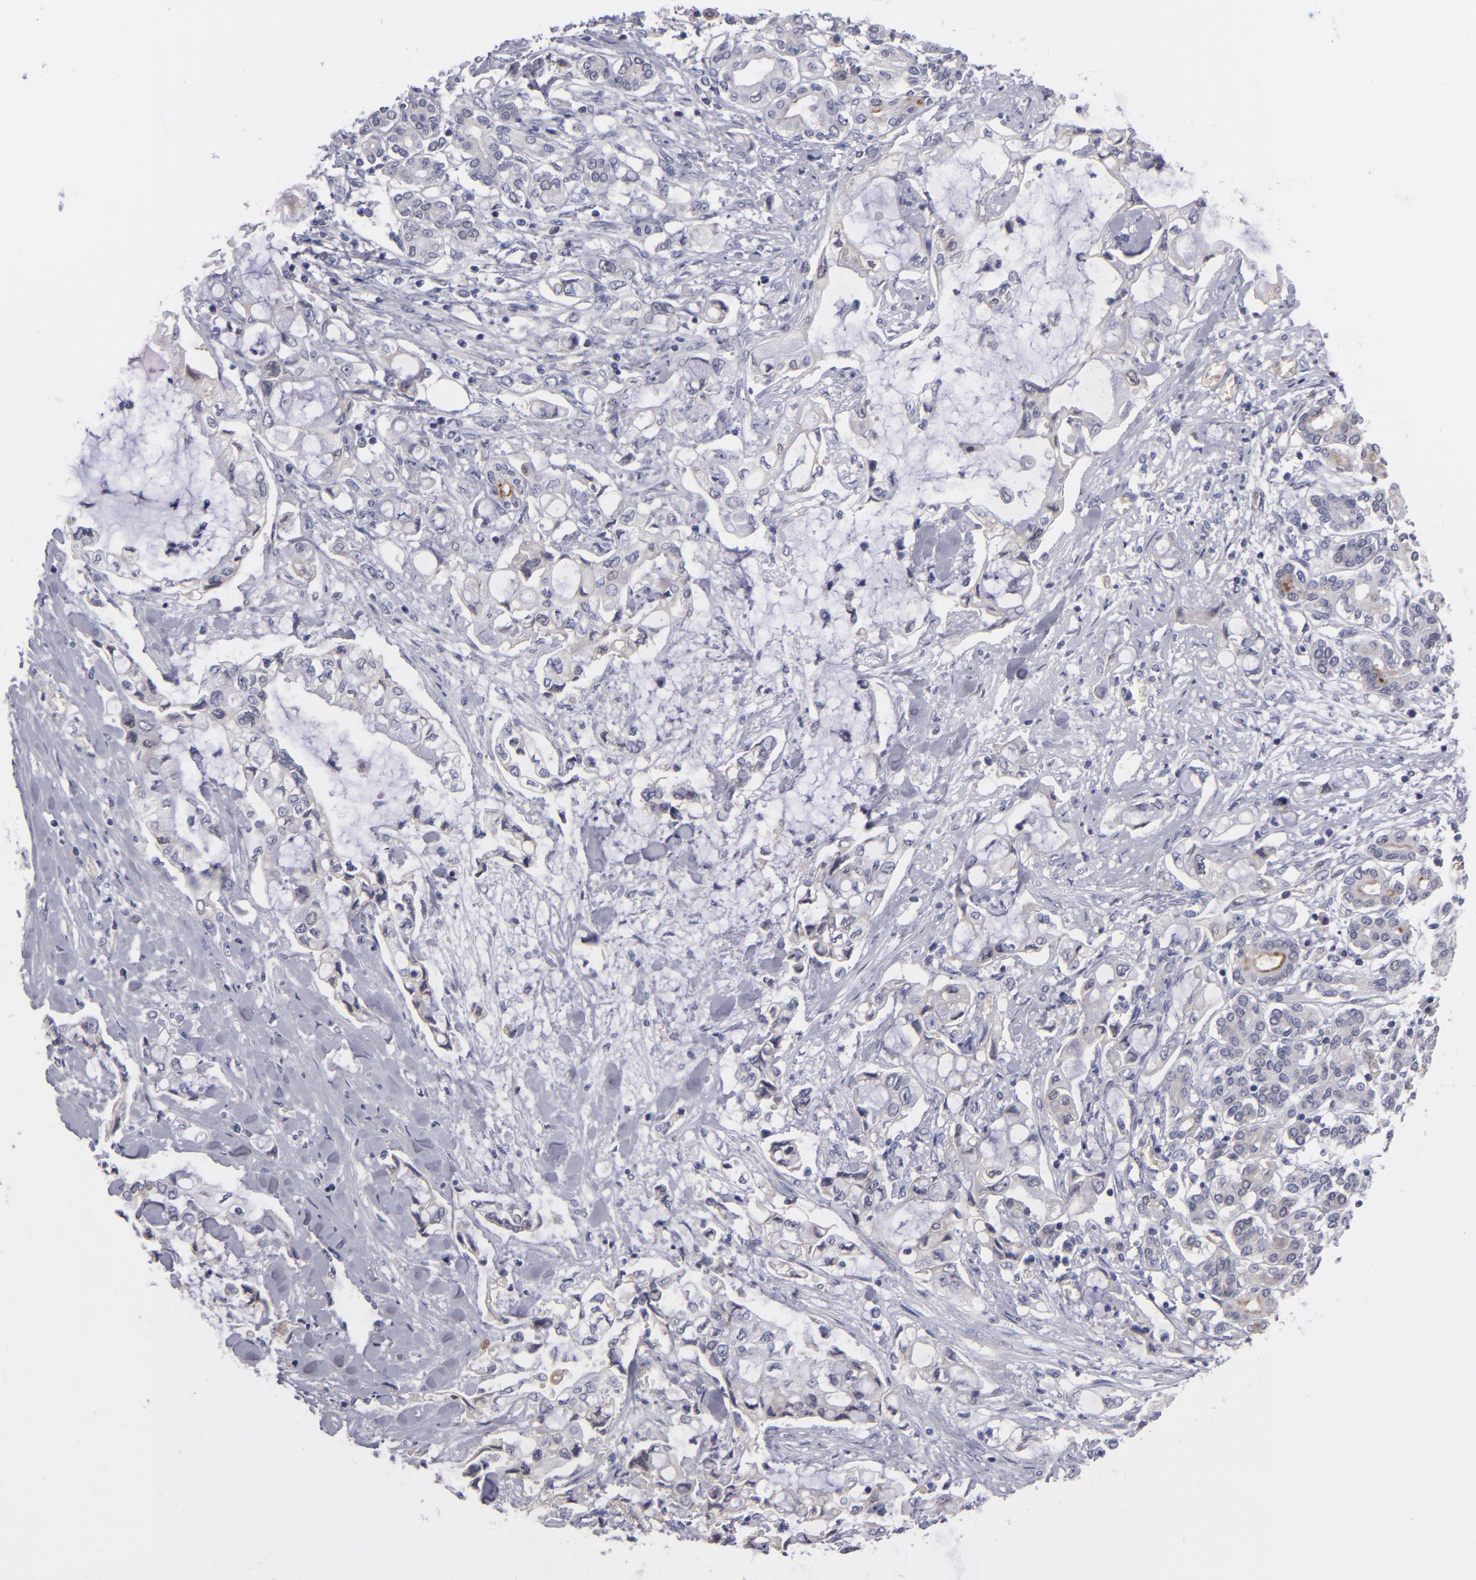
{"staining": {"intensity": "negative", "quantity": "none", "location": "none"}, "tissue": "pancreatic cancer", "cell_type": "Tumor cells", "image_type": "cancer", "snomed": [{"axis": "morphology", "description": "Adenocarcinoma, NOS"}, {"axis": "topography", "description": "Pancreas"}], "caption": "Human pancreatic cancer stained for a protein using immunohistochemistry (IHC) displays no staining in tumor cells.", "gene": "ITIH4", "patient": {"sex": "female", "age": 70}}